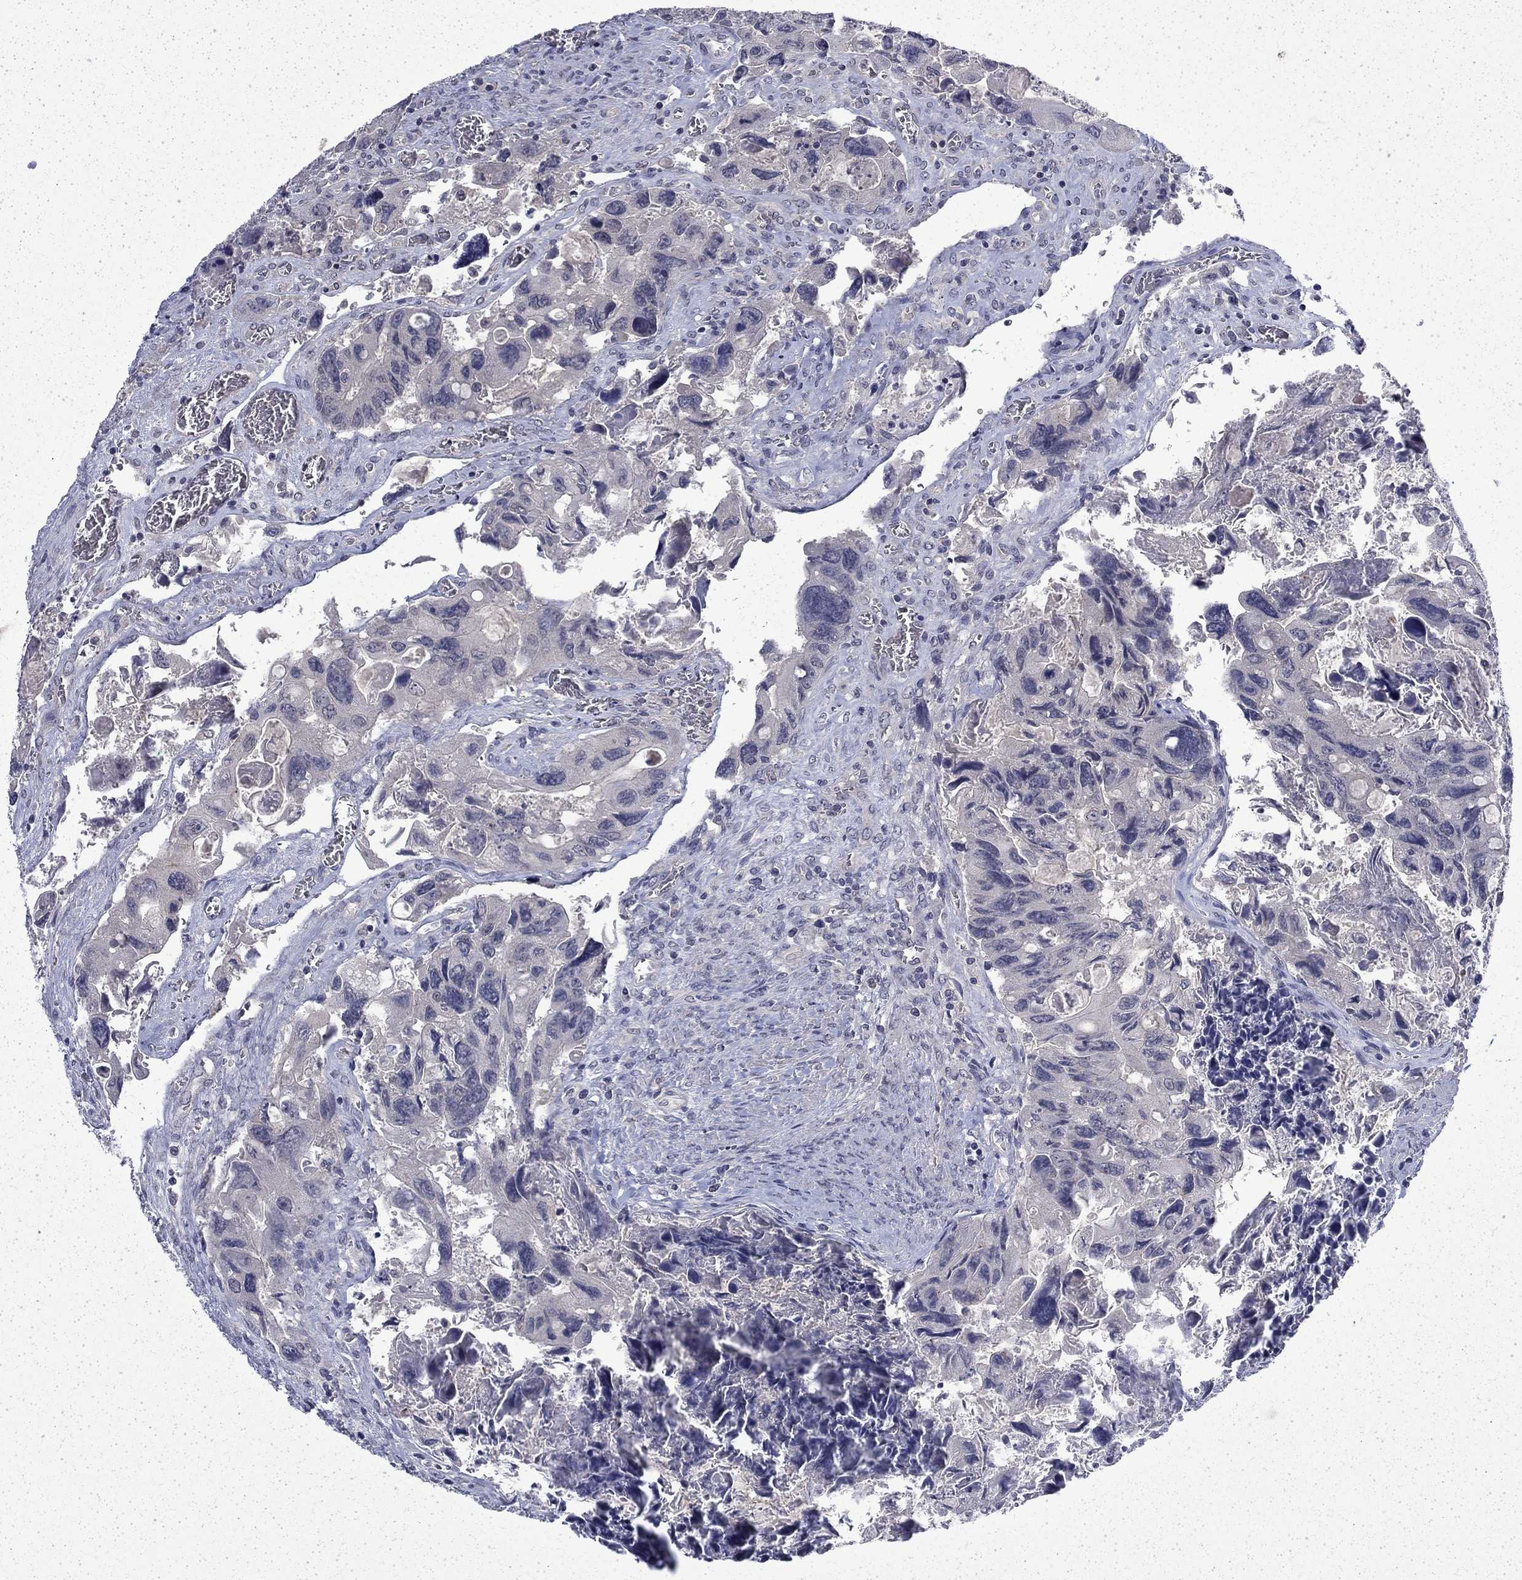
{"staining": {"intensity": "negative", "quantity": "none", "location": "none"}, "tissue": "colorectal cancer", "cell_type": "Tumor cells", "image_type": "cancer", "snomed": [{"axis": "morphology", "description": "Adenocarcinoma, NOS"}, {"axis": "topography", "description": "Rectum"}], "caption": "IHC image of human adenocarcinoma (colorectal) stained for a protein (brown), which demonstrates no staining in tumor cells.", "gene": "CHAT", "patient": {"sex": "male", "age": 62}}